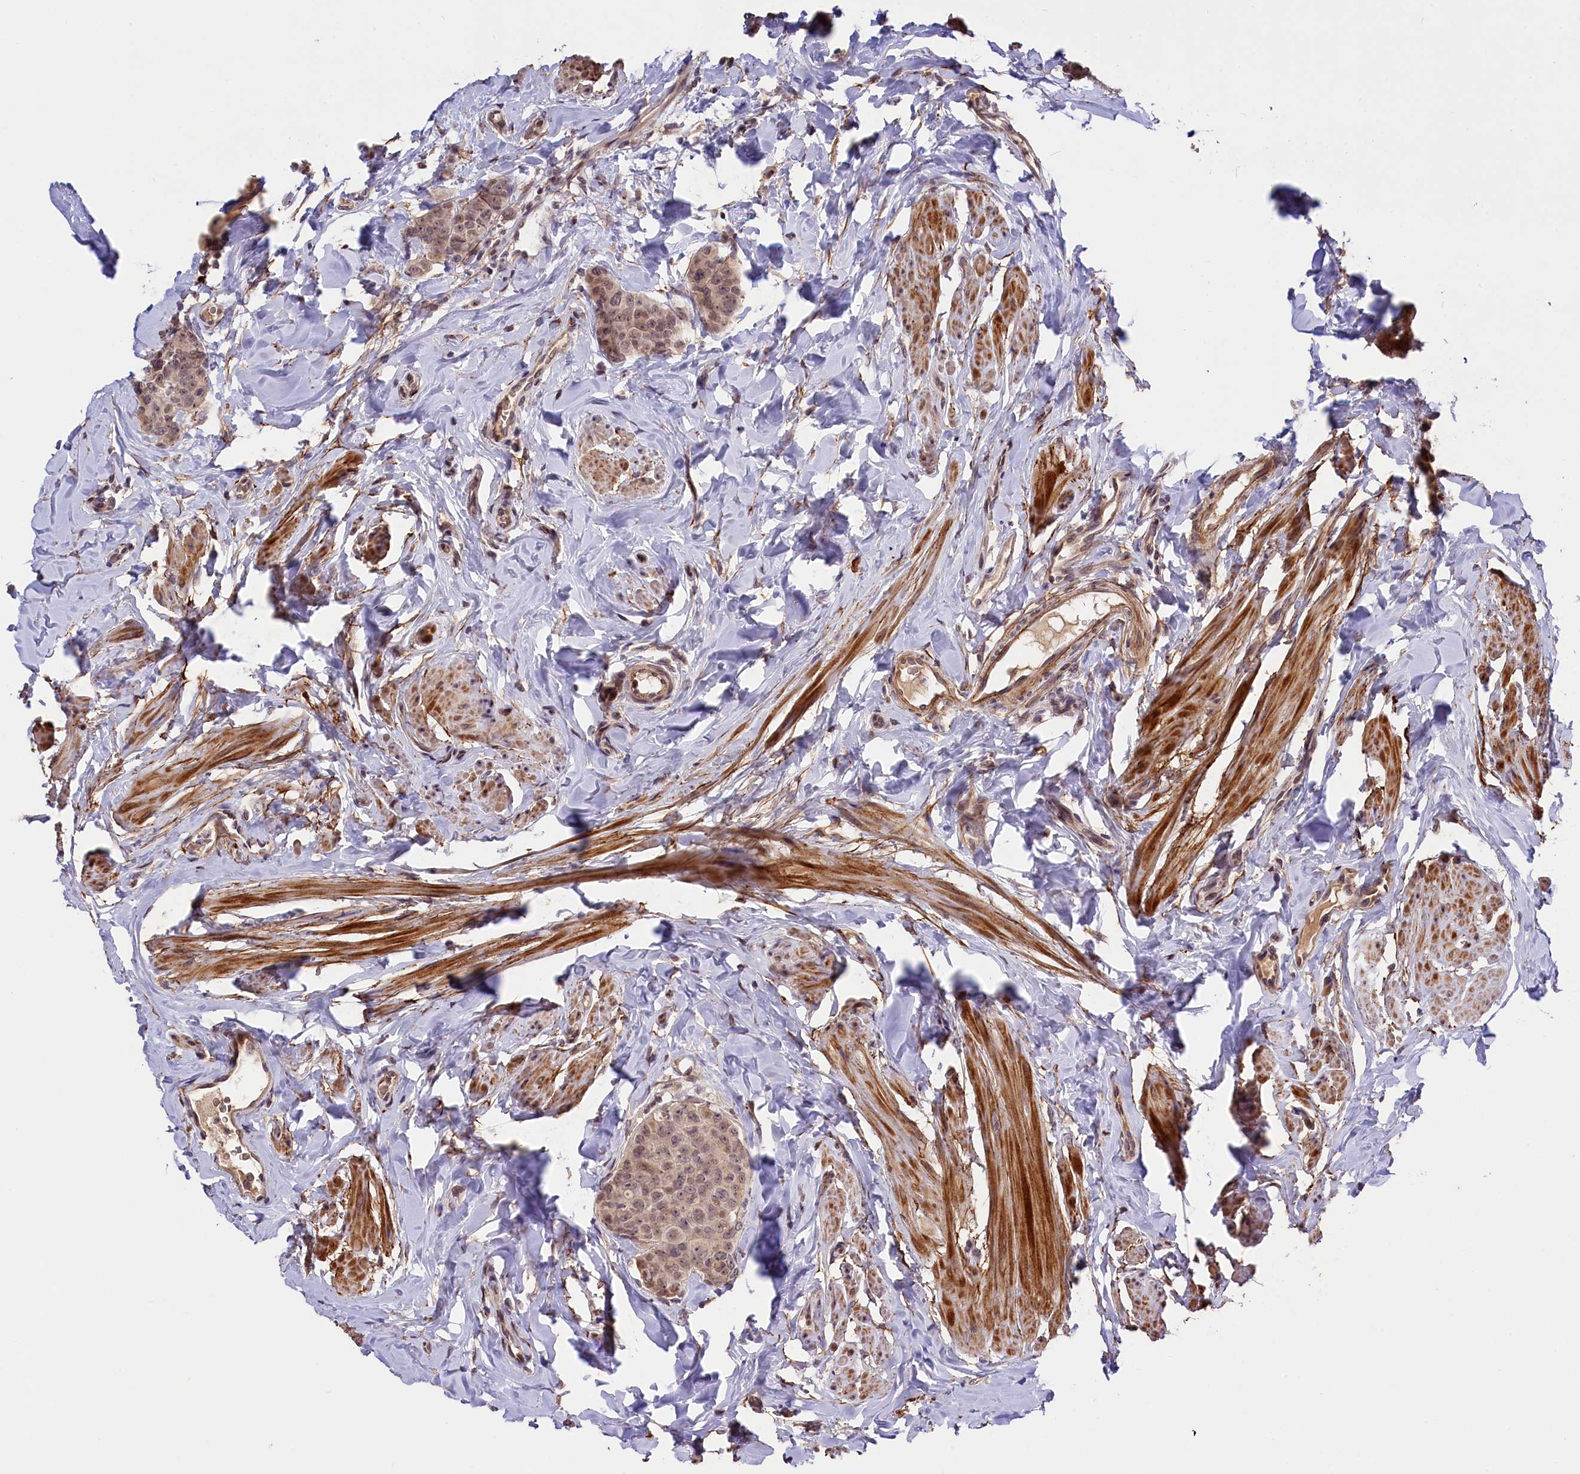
{"staining": {"intensity": "weak", "quantity": ">75%", "location": "nuclear"}, "tissue": "breast cancer", "cell_type": "Tumor cells", "image_type": "cancer", "snomed": [{"axis": "morphology", "description": "Duct carcinoma"}, {"axis": "topography", "description": "Breast"}], "caption": "An immunohistochemistry image of tumor tissue is shown. Protein staining in brown shows weak nuclear positivity in breast invasive ductal carcinoma within tumor cells.", "gene": "ZNF480", "patient": {"sex": "female", "age": 40}}